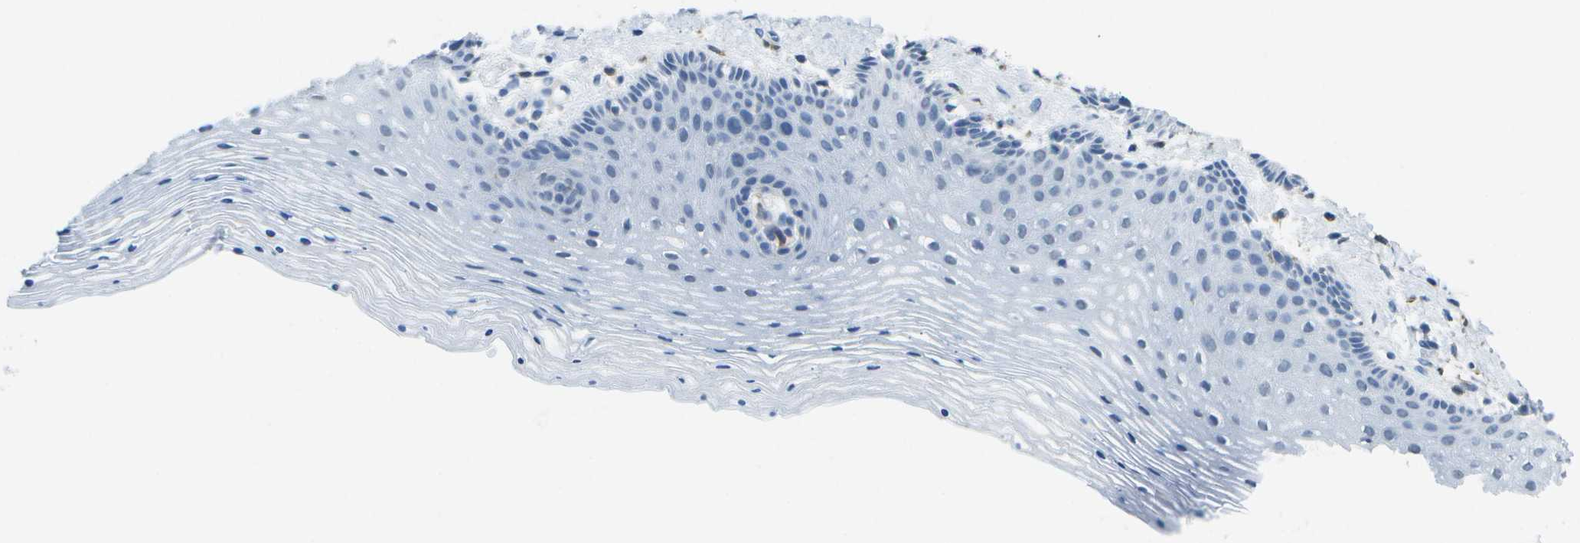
{"staining": {"intensity": "negative", "quantity": "none", "location": "none"}, "tissue": "vagina", "cell_type": "Squamous epithelial cells", "image_type": "normal", "snomed": [{"axis": "morphology", "description": "Normal tissue, NOS"}, {"axis": "topography", "description": "Vagina"}], "caption": "Immunohistochemistry (IHC) image of normal human vagina stained for a protein (brown), which shows no staining in squamous epithelial cells.", "gene": "RCSD1", "patient": {"sex": "female", "age": 32}}